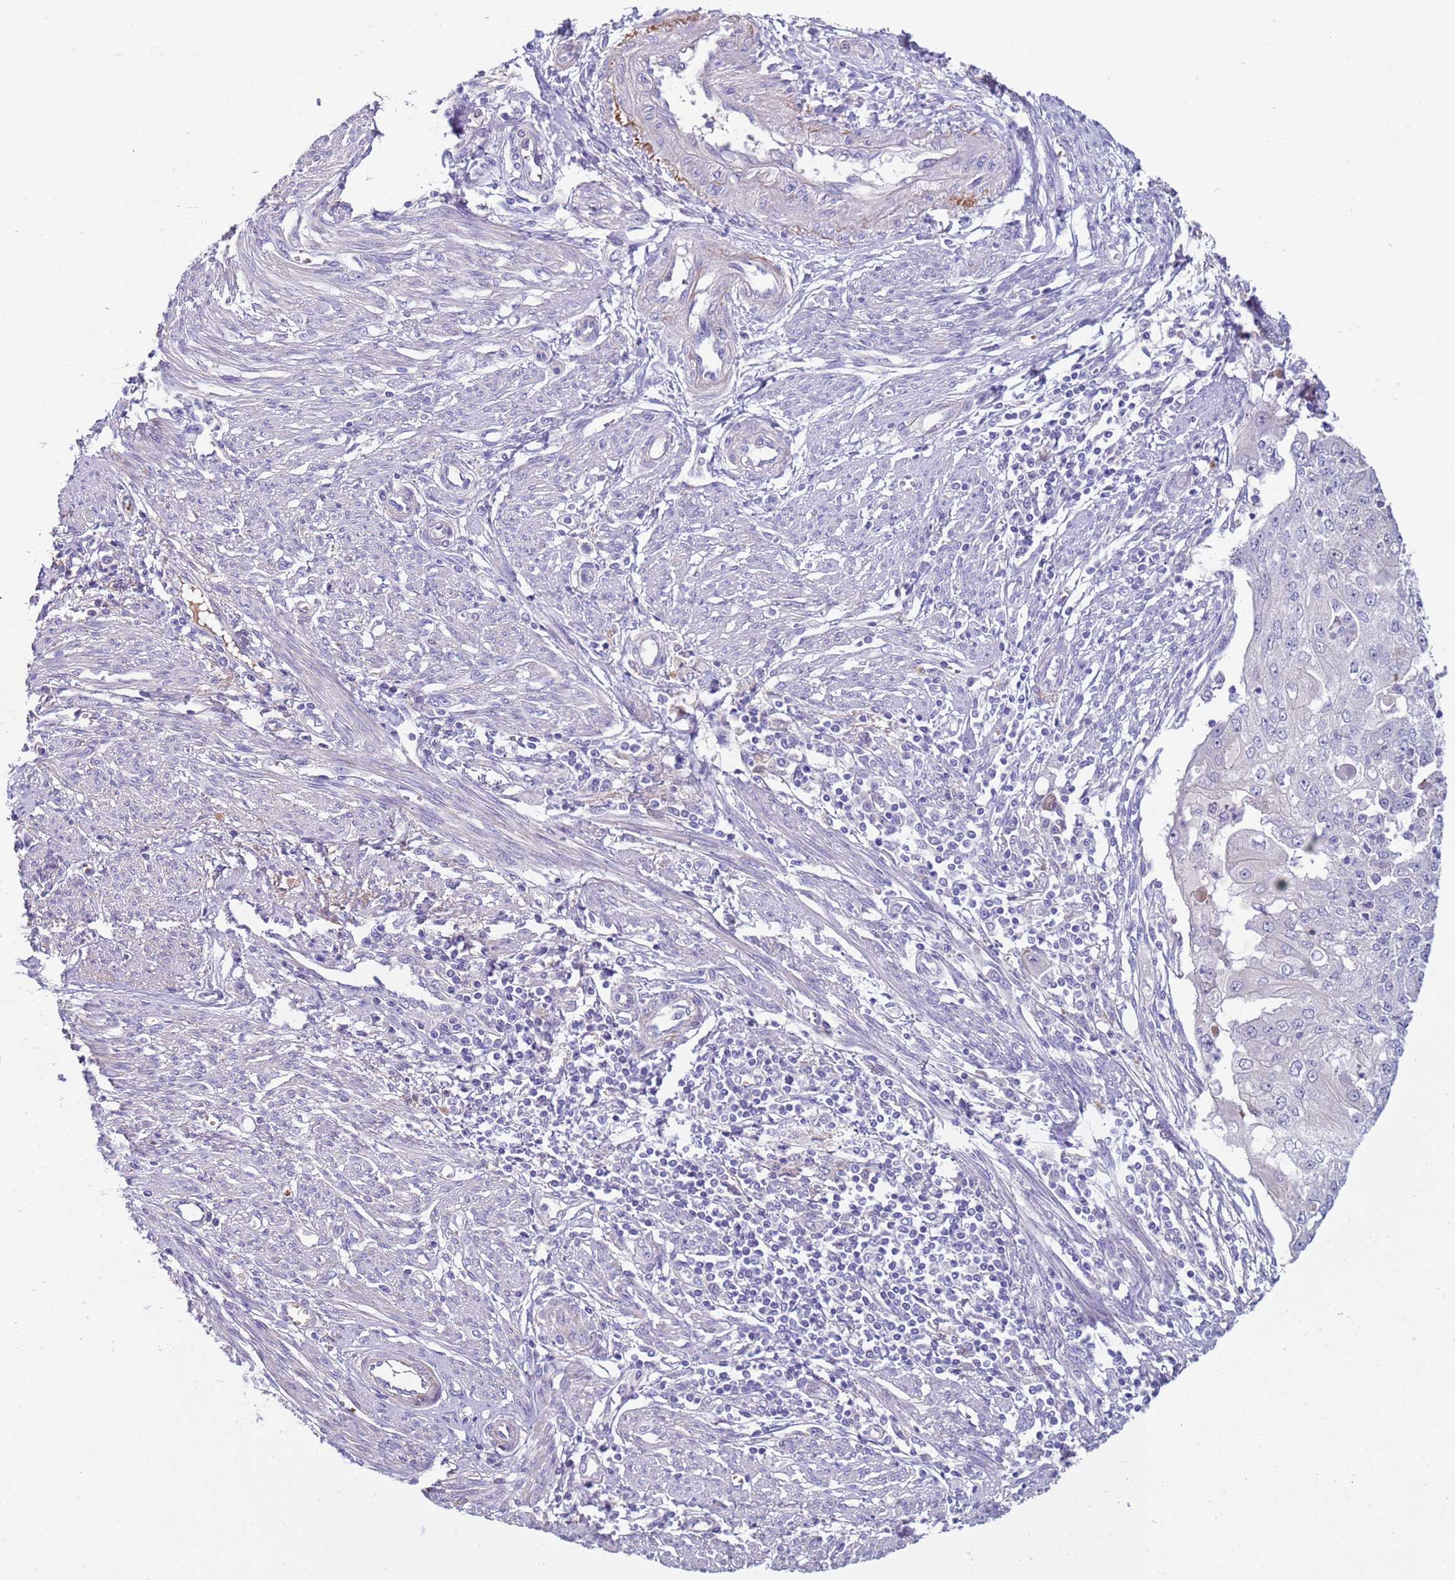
{"staining": {"intensity": "negative", "quantity": "none", "location": "none"}, "tissue": "endometrial cancer", "cell_type": "Tumor cells", "image_type": "cancer", "snomed": [{"axis": "morphology", "description": "Adenocarcinoma, NOS"}, {"axis": "topography", "description": "Endometrium"}], "caption": "Immunohistochemical staining of endometrial cancer (adenocarcinoma) demonstrates no significant expression in tumor cells.", "gene": "TRIM51", "patient": {"sex": "female", "age": 56}}